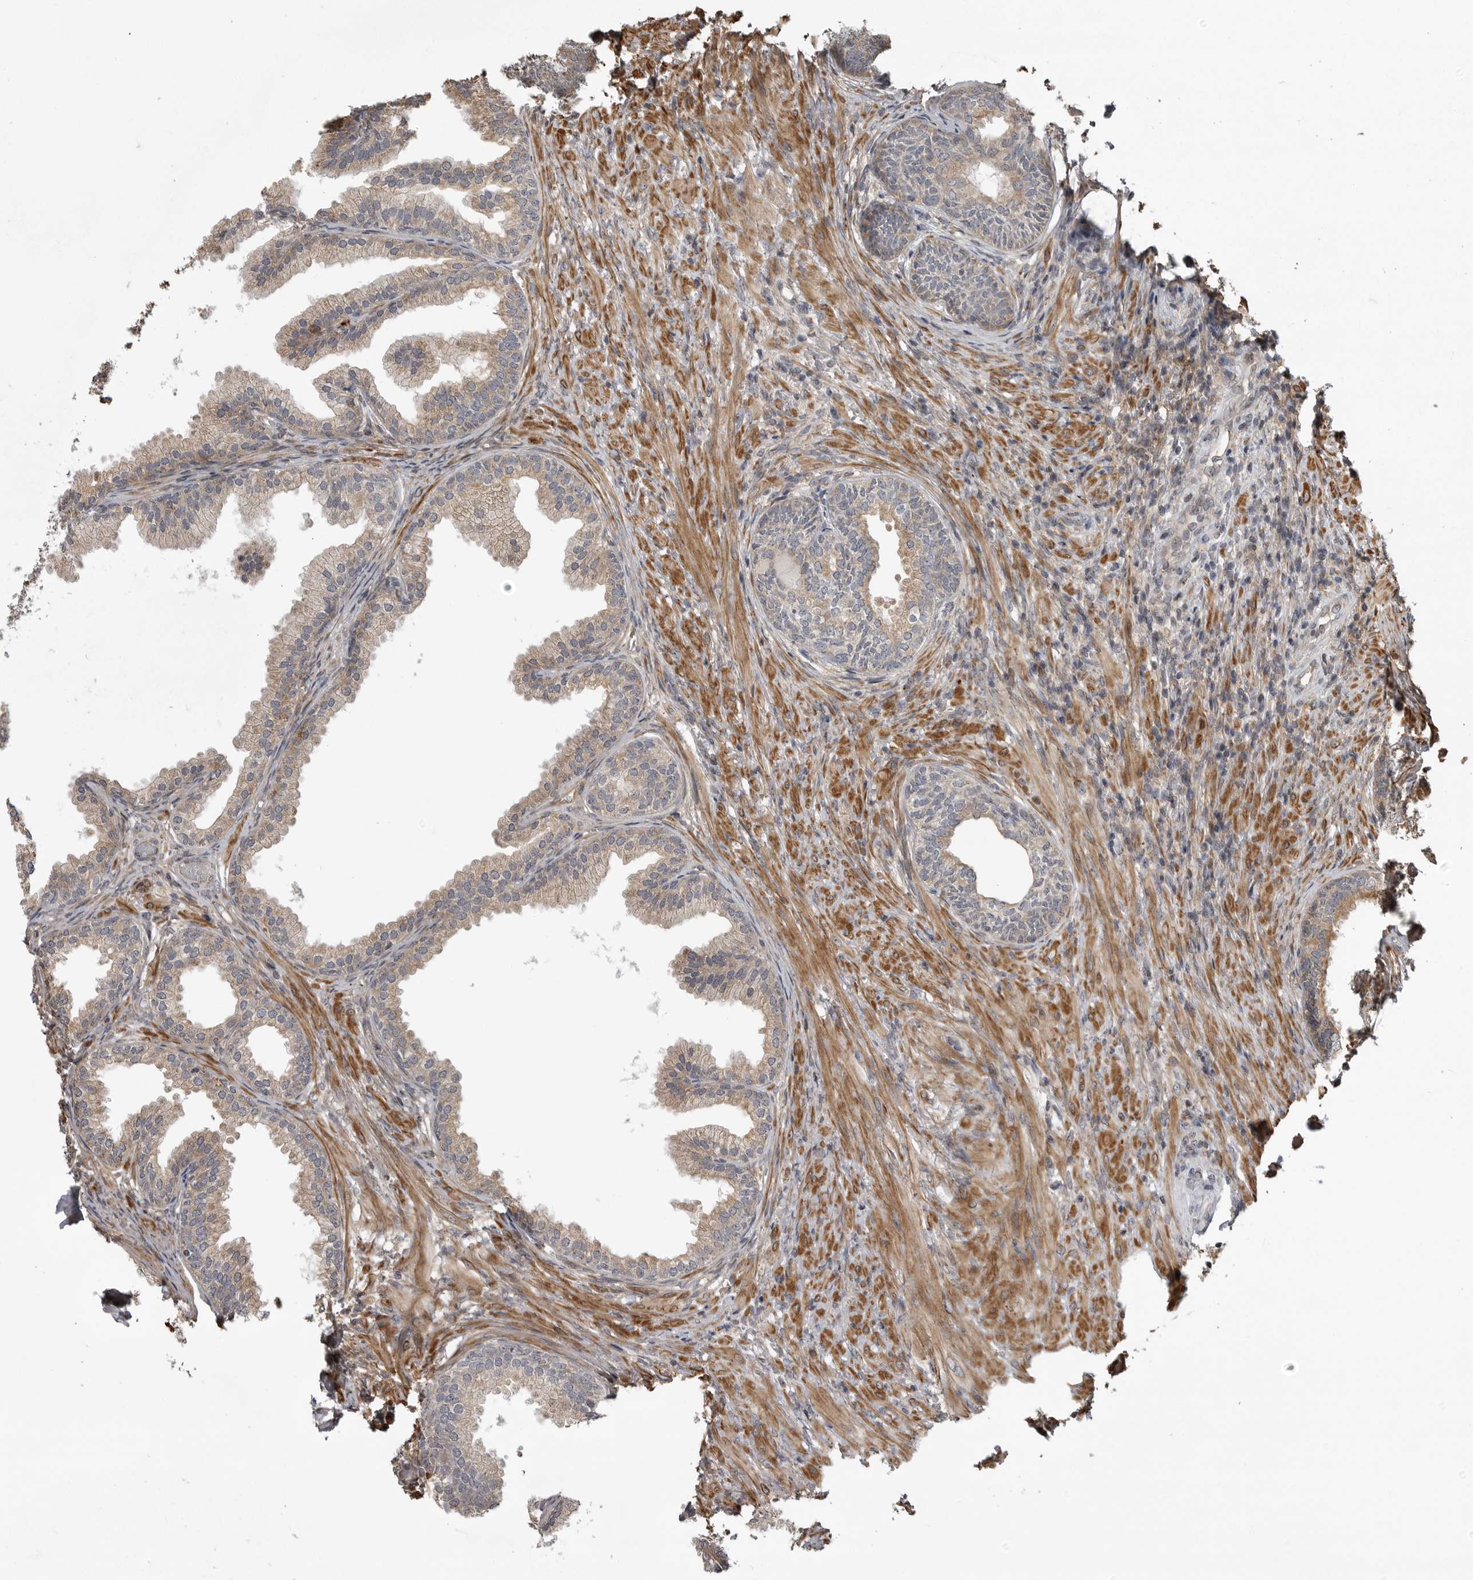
{"staining": {"intensity": "moderate", "quantity": ">75%", "location": "cytoplasmic/membranous"}, "tissue": "prostate", "cell_type": "Glandular cells", "image_type": "normal", "snomed": [{"axis": "morphology", "description": "Normal tissue, NOS"}, {"axis": "topography", "description": "Prostate"}], "caption": "Moderate cytoplasmic/membranous protein staining is appreciated in about >75% of glandular cells in prostate. (Brightfield microscopy of DAB IHC at high magnification).", "gene": "ZNRF1", "patient": {"sex": "male", "age": 76}}